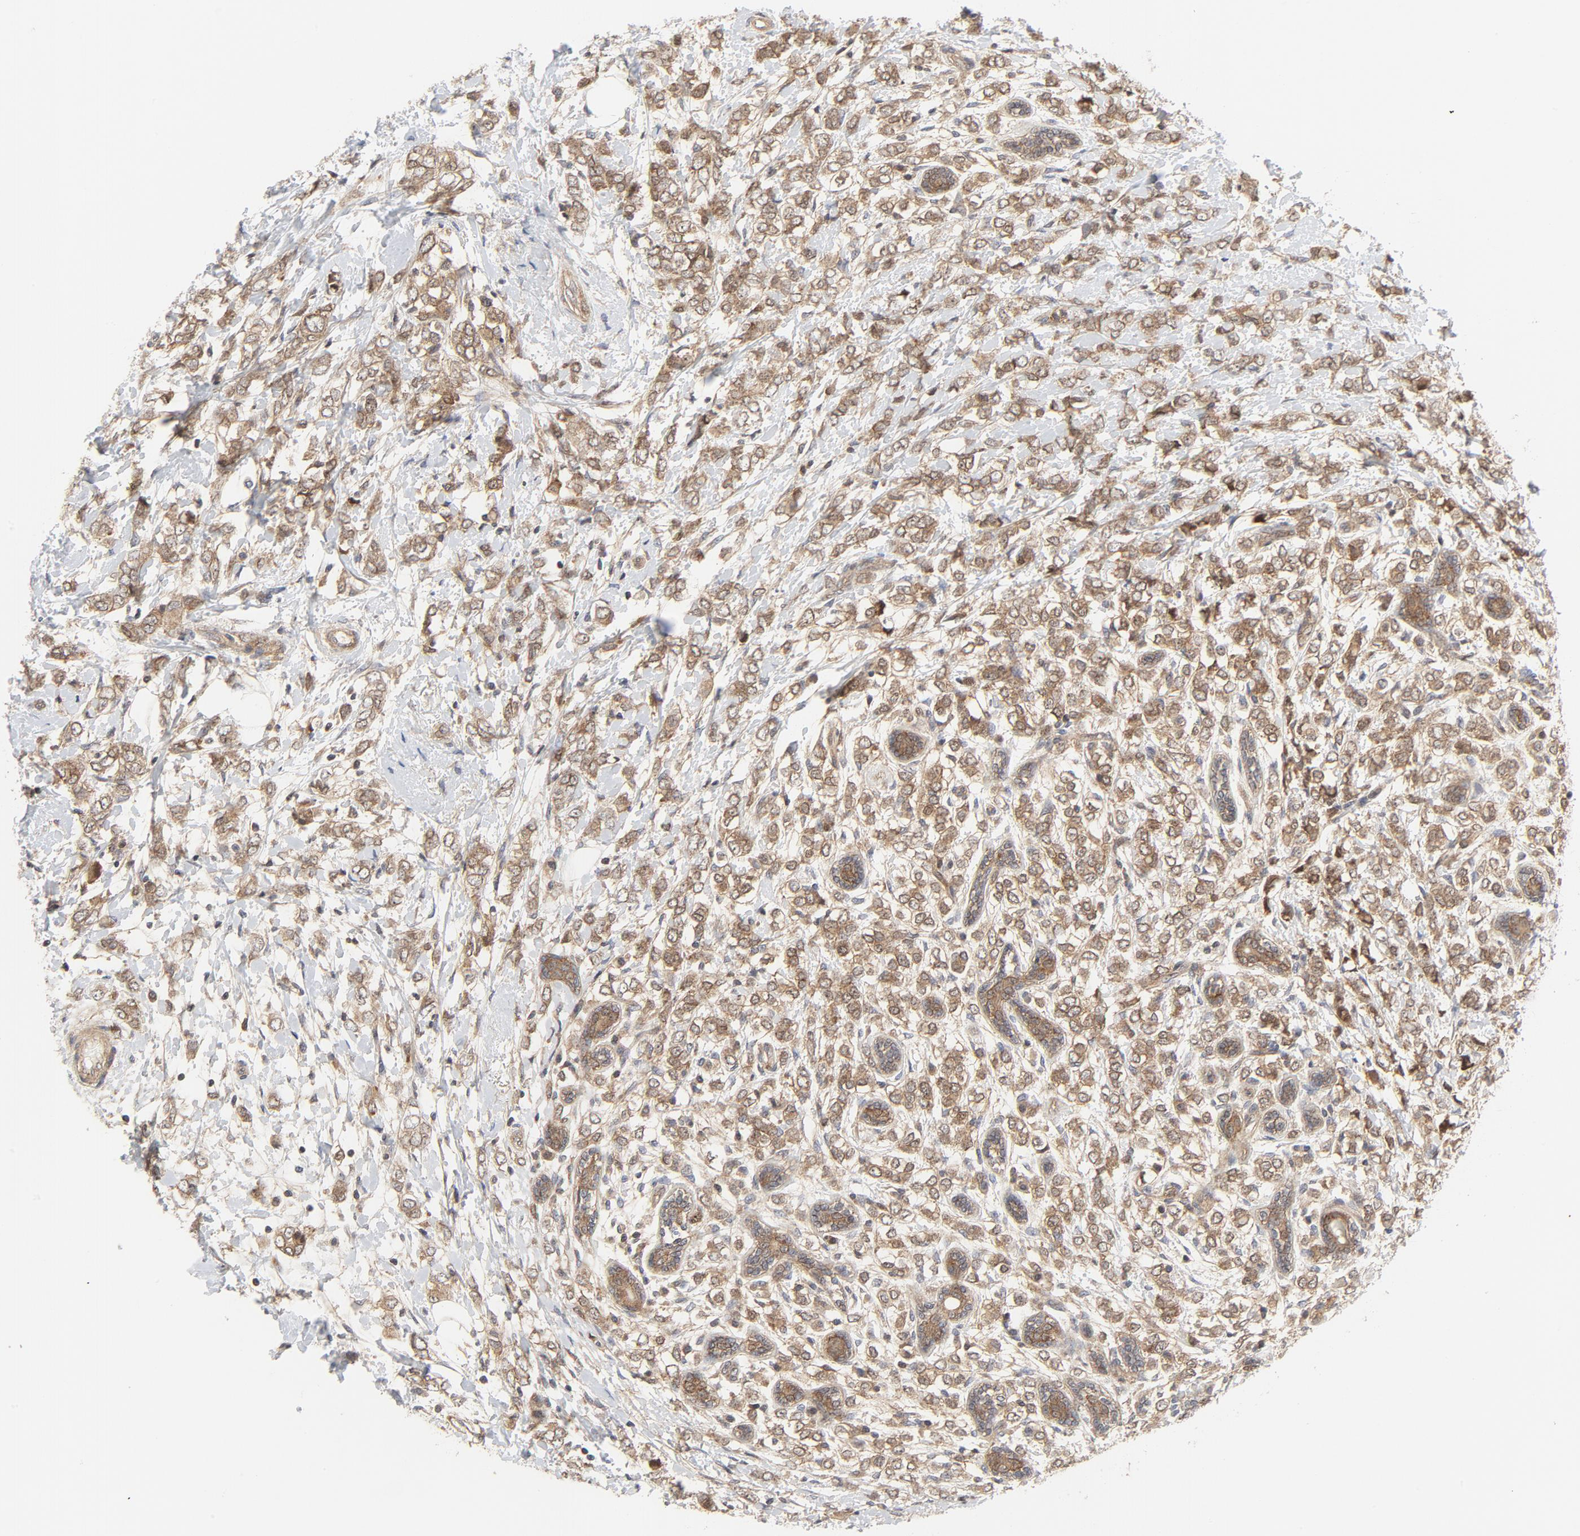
{"staining": {"intensity": "moderate", "quantity": ">75%", "location": "cytoplasmic/membranous"}, "tissue": "breast cancer", "cell_type": "Tumor cells", "image_type": "cancer", "snomed": [{"axis": "morphology", "description": "Normal tissue, NOS"}, {"axis": "morphology", "description": "Lobular carcinoma"}, {"axis": "topography", "description": "Breast"}], "caption": "The histopathology image displays a brown stain indicating the presence of a protein in the cytoplasmic/membranous of tumor cells in lobular carcinoma (breast).", "gene": "MAP2K7", "patient": {"sex": "female", "age": 47}}